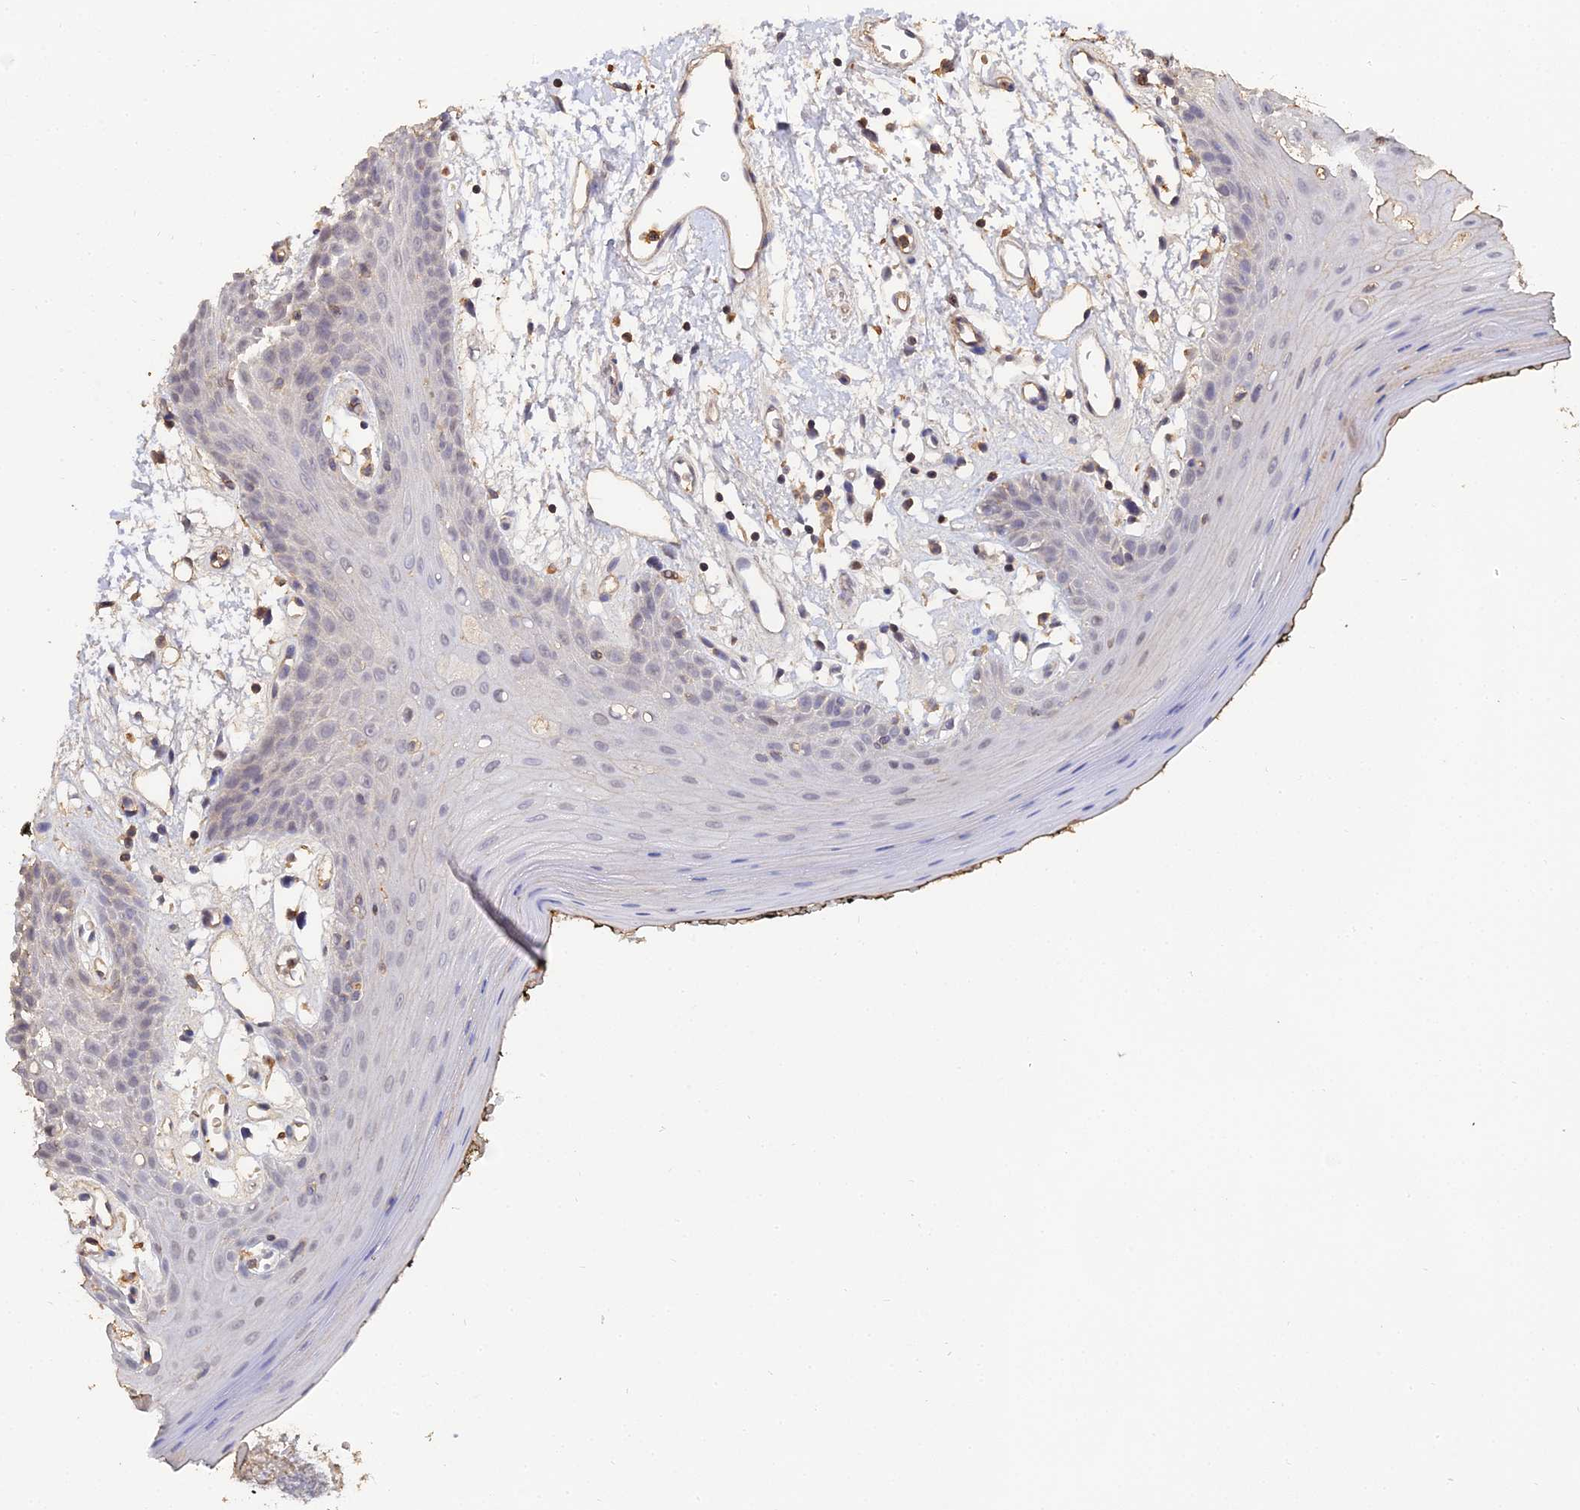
{"staining": {"intensity": "weak", "quantity": "25%-75%", "location": "nuclear"}, "tissue": "oral mucosa", "cell_type": "Squamous epithelial cells", "image_type": "normal", "snomed": [{"axis": "morphology", "description": "Normal tissue, NOS"}, {"axis": "topography", "description": "Oral tissue"}, {"axis": "topography", "description": "Tounge, NOS"}], "caption": "Weak nuclear staining for a protein is appreciated in about 25%-75% of squamous epithelial cells of normal oral mucosa using immunohistochemistry.", "gene": "LSM5", "patient": {"sex": "female", "age": 59}}